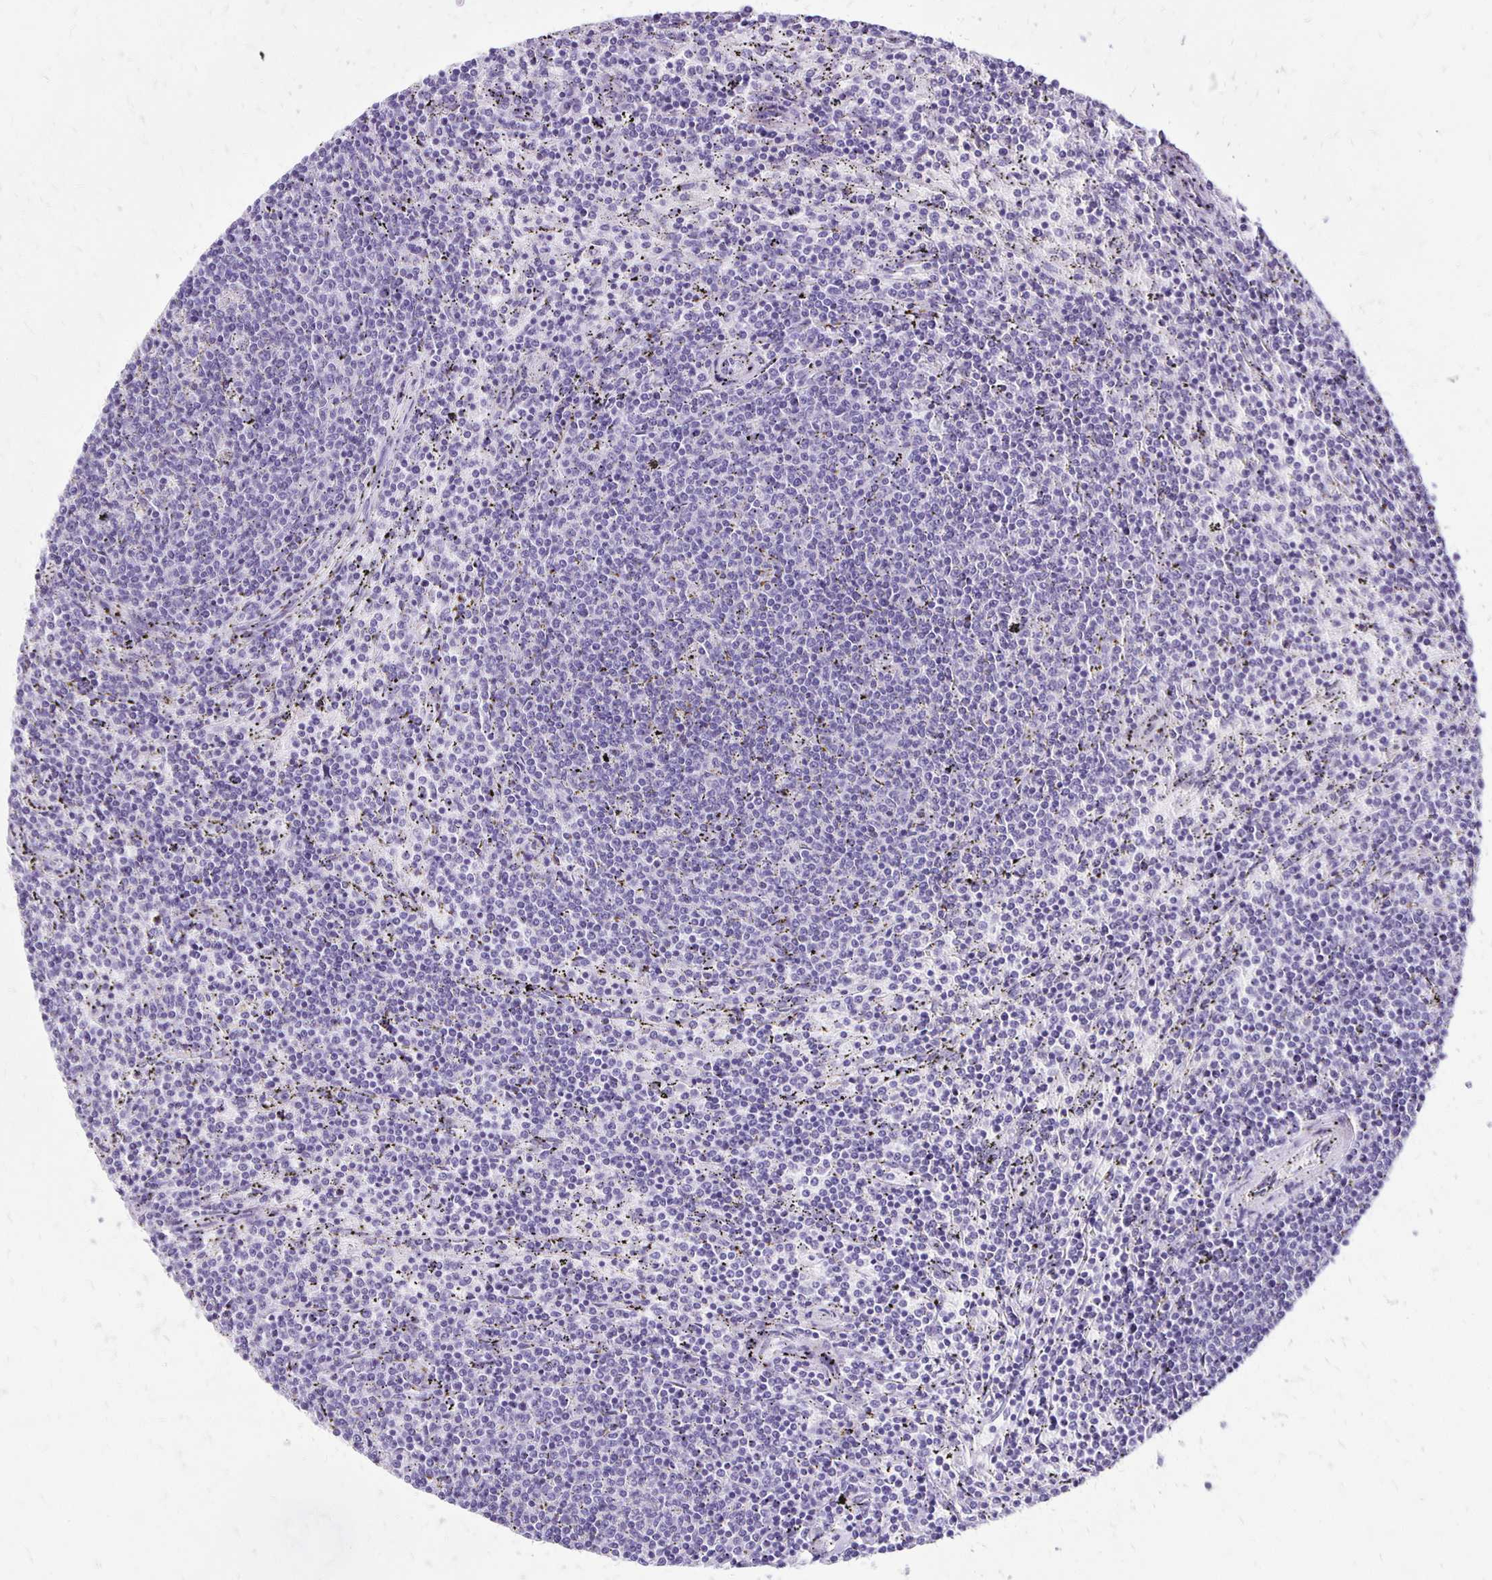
{"staining": {"intensity": "negative", "quantity": "none", "location": "none"}, "tissue": "lymphoma", "cell_type": "Tumor cells", "image_type": "cancer", "snomed": [{"axis": "morphology", "description": "Malignant lymphoma, non-Hodgkin's type, Low grade"}, {"axis": "topography", "description": "Spleen"}], "caption": "High magnification brightfield microscopy of low-grade malignant lymphoma, non-Hodgkin's type stained with DAB (3,3'-diaminobenzidine) (brown) and counterstained with hematoxylin (blue): tumor cells show no significant expression.", "gene": "ANKRD45", "patient": {"sex": "female", "age": 50}}